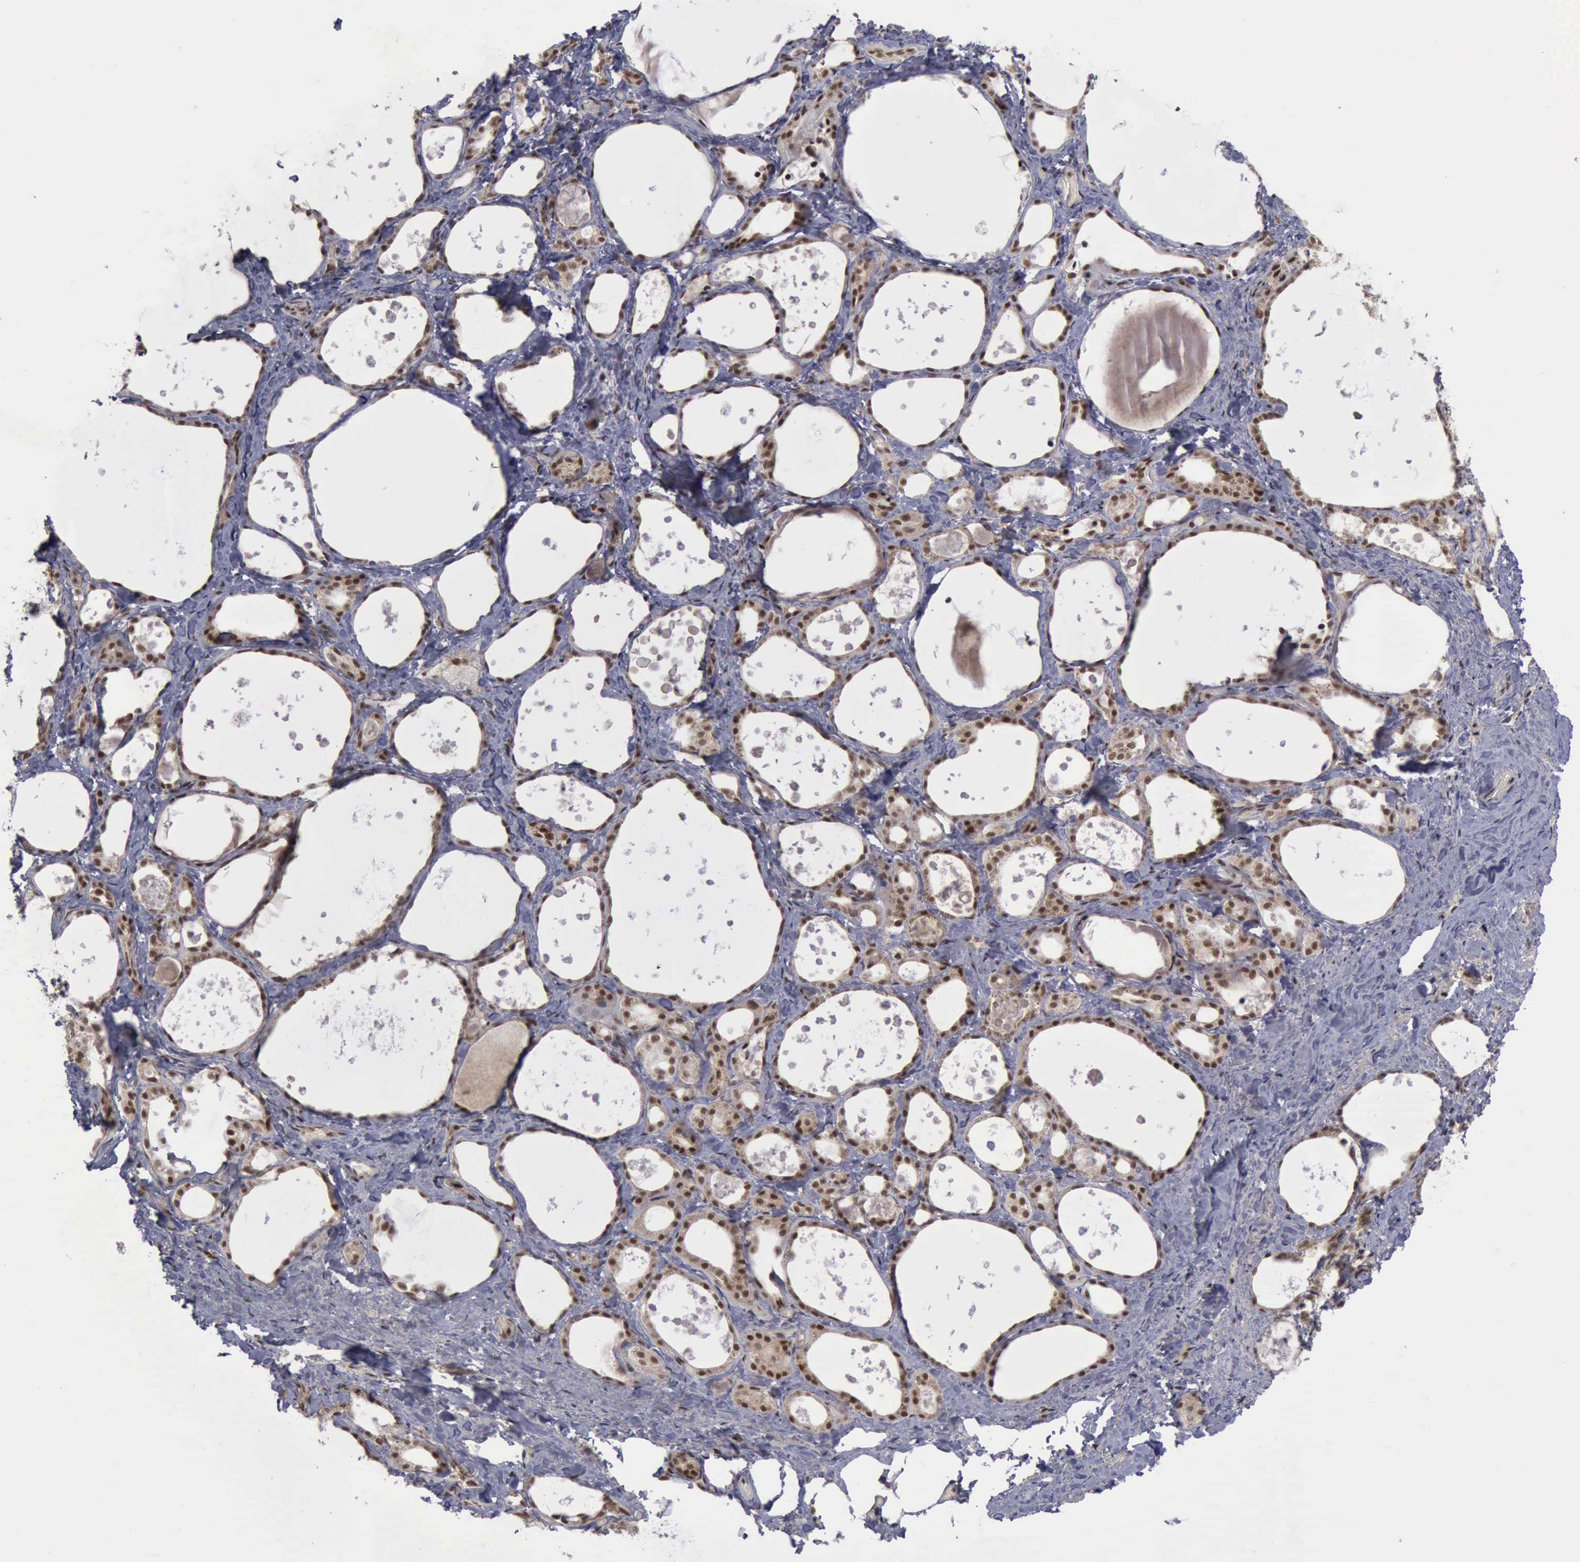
{"staining": {"intensity": "strong", "quantity": ">75%", "location": "cytoplasmic/membranous,nuclear"}, "tissue": "thyroid gland", "cell_type": "Glandular cells", "image_type": "normal", "snomed": [{"axis": "morphology", "description": "Normal tissue, NOS"}, {"axis": "topography", "description": "Thyroid gland"}], "caption": "Immunohistochemistry of normal thyroid gland reveals high levels of strong cytoplasmic/membranous,nuclear positivity in about >75% of glandular cells. The staining was performed using DAB to visualize the protein expression in brown, while the nuclei were stained in blue with hematoxylin (Magnification: 20x).", "gene": "ATM", "patient": {"sex": "female", "age": 75}}